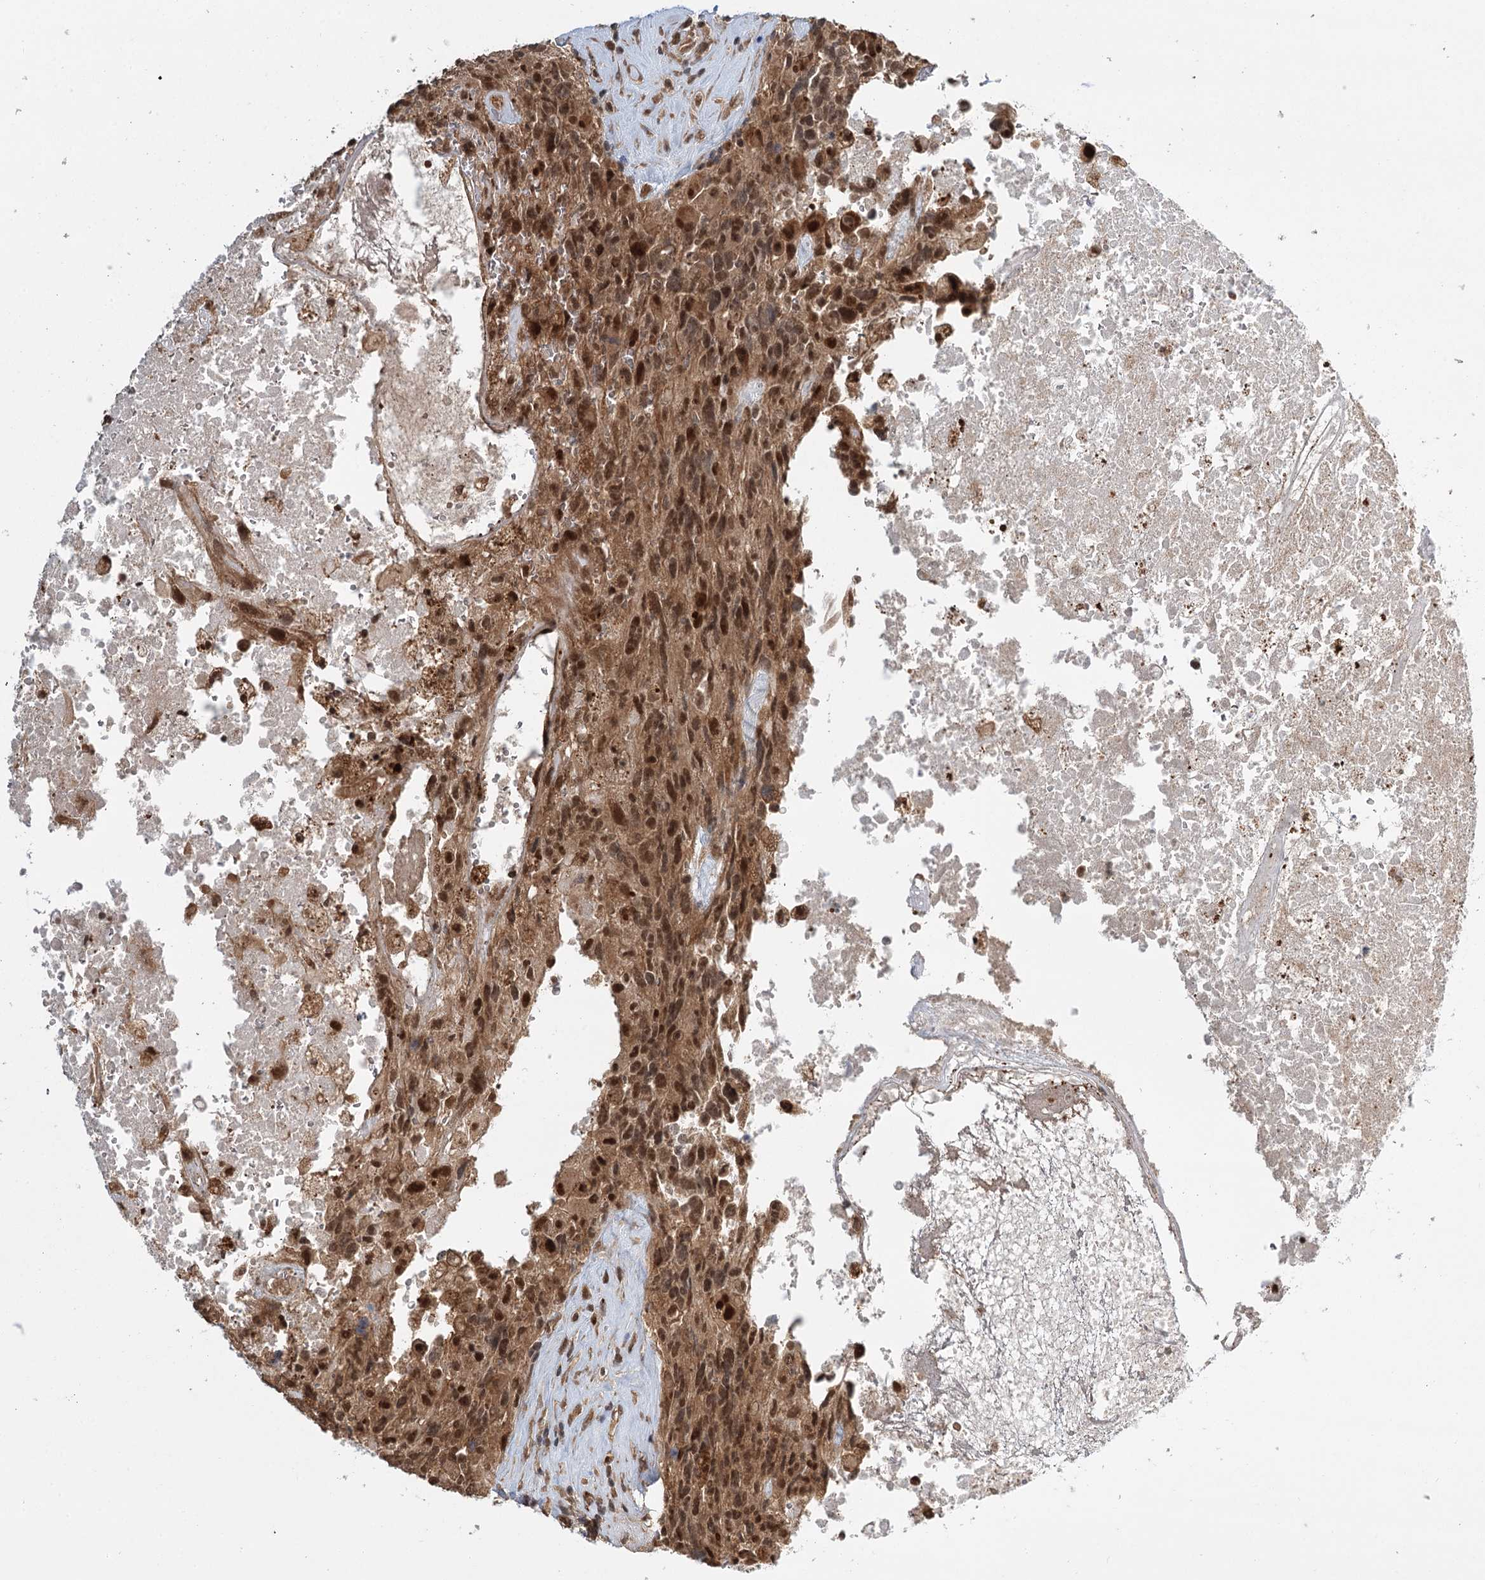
{"staining": {"intensity": "moderate", "quantity": ">75%", "location": "cytoplasmic/membranous,nuclear"}, "tissue": "glioma", "cell_type": "Tumor cells", "image_type": "cancer", "snomed": [{"axis": "morphology", "description": "Glioma, malignant, High grade"}, {"axis": "topography", "description": "Brain"}], "caption": "Malignant high-grade glioma stained with DAB (3,3'-diaminobenzidine) immunohistochemistry (IHC) demonstrates medium levels of moderate cytoplasmic/membranous and nuclear staining in about >75% of tumor cells.", "gene": "N6AMT1", "patient": {"sex": "male", "age": 76}}